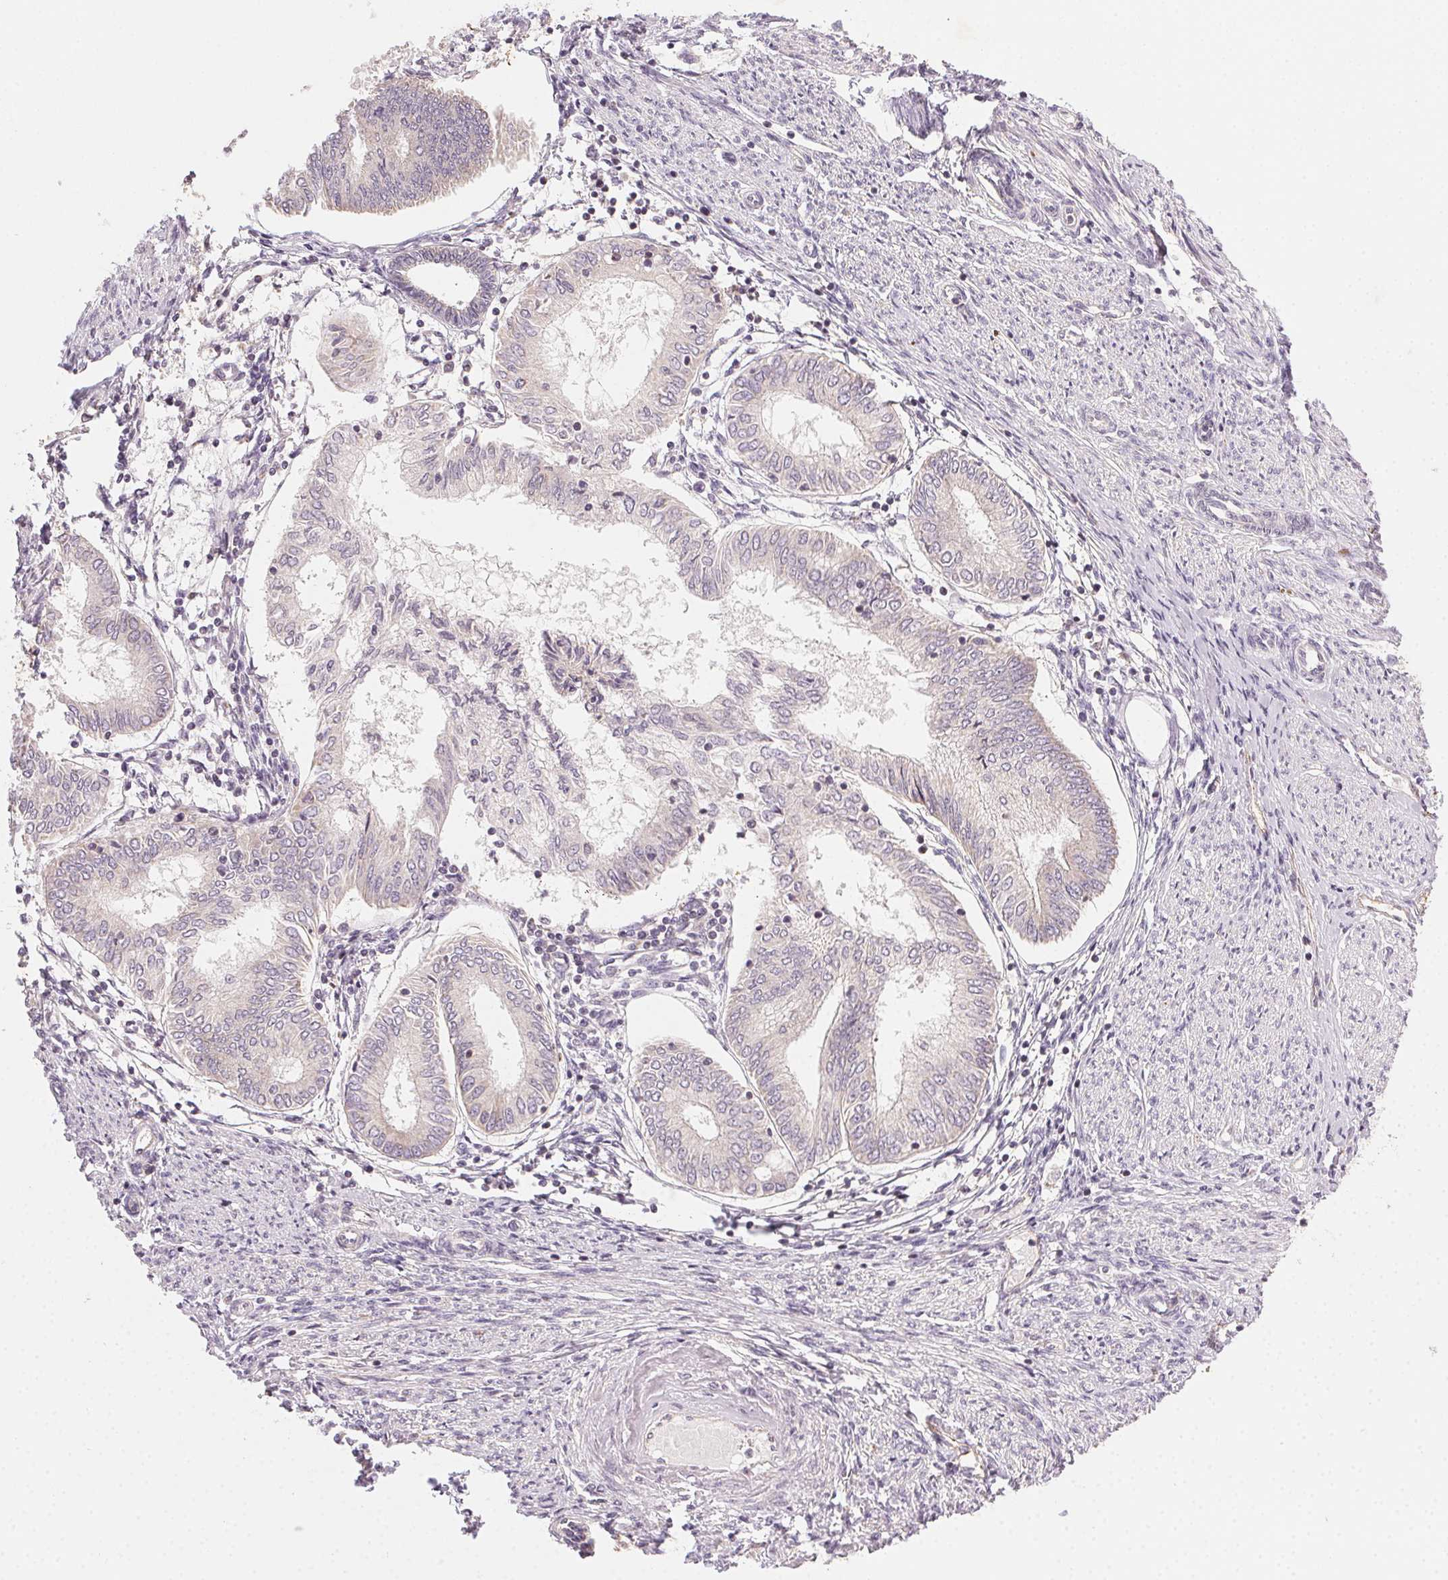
{"staining": {"intensity": "negative", "quantity": "none", "location": "none"}, "tissue": "endometrial cancer", "cell_type": "Tumor cells", "image_type": "cancer", "snomed": [{"axis": "morphology", "description": "Adenocarcinoma, NOS"}, {"axis": "topography", "description": "Endometrium"}], "caption": "Photomicrograph shows no significant protein expression in tumor cells of endometrial cancer. The staining was performed using DAB (3,3'-diaminobenzidine) to visualize the protein expression in brown, while the nuclei were stained in blue with hematoxylin (Magnification: 20x).", "gene": "NCOA4", "patient": {"sex": "female", "age": 68}}